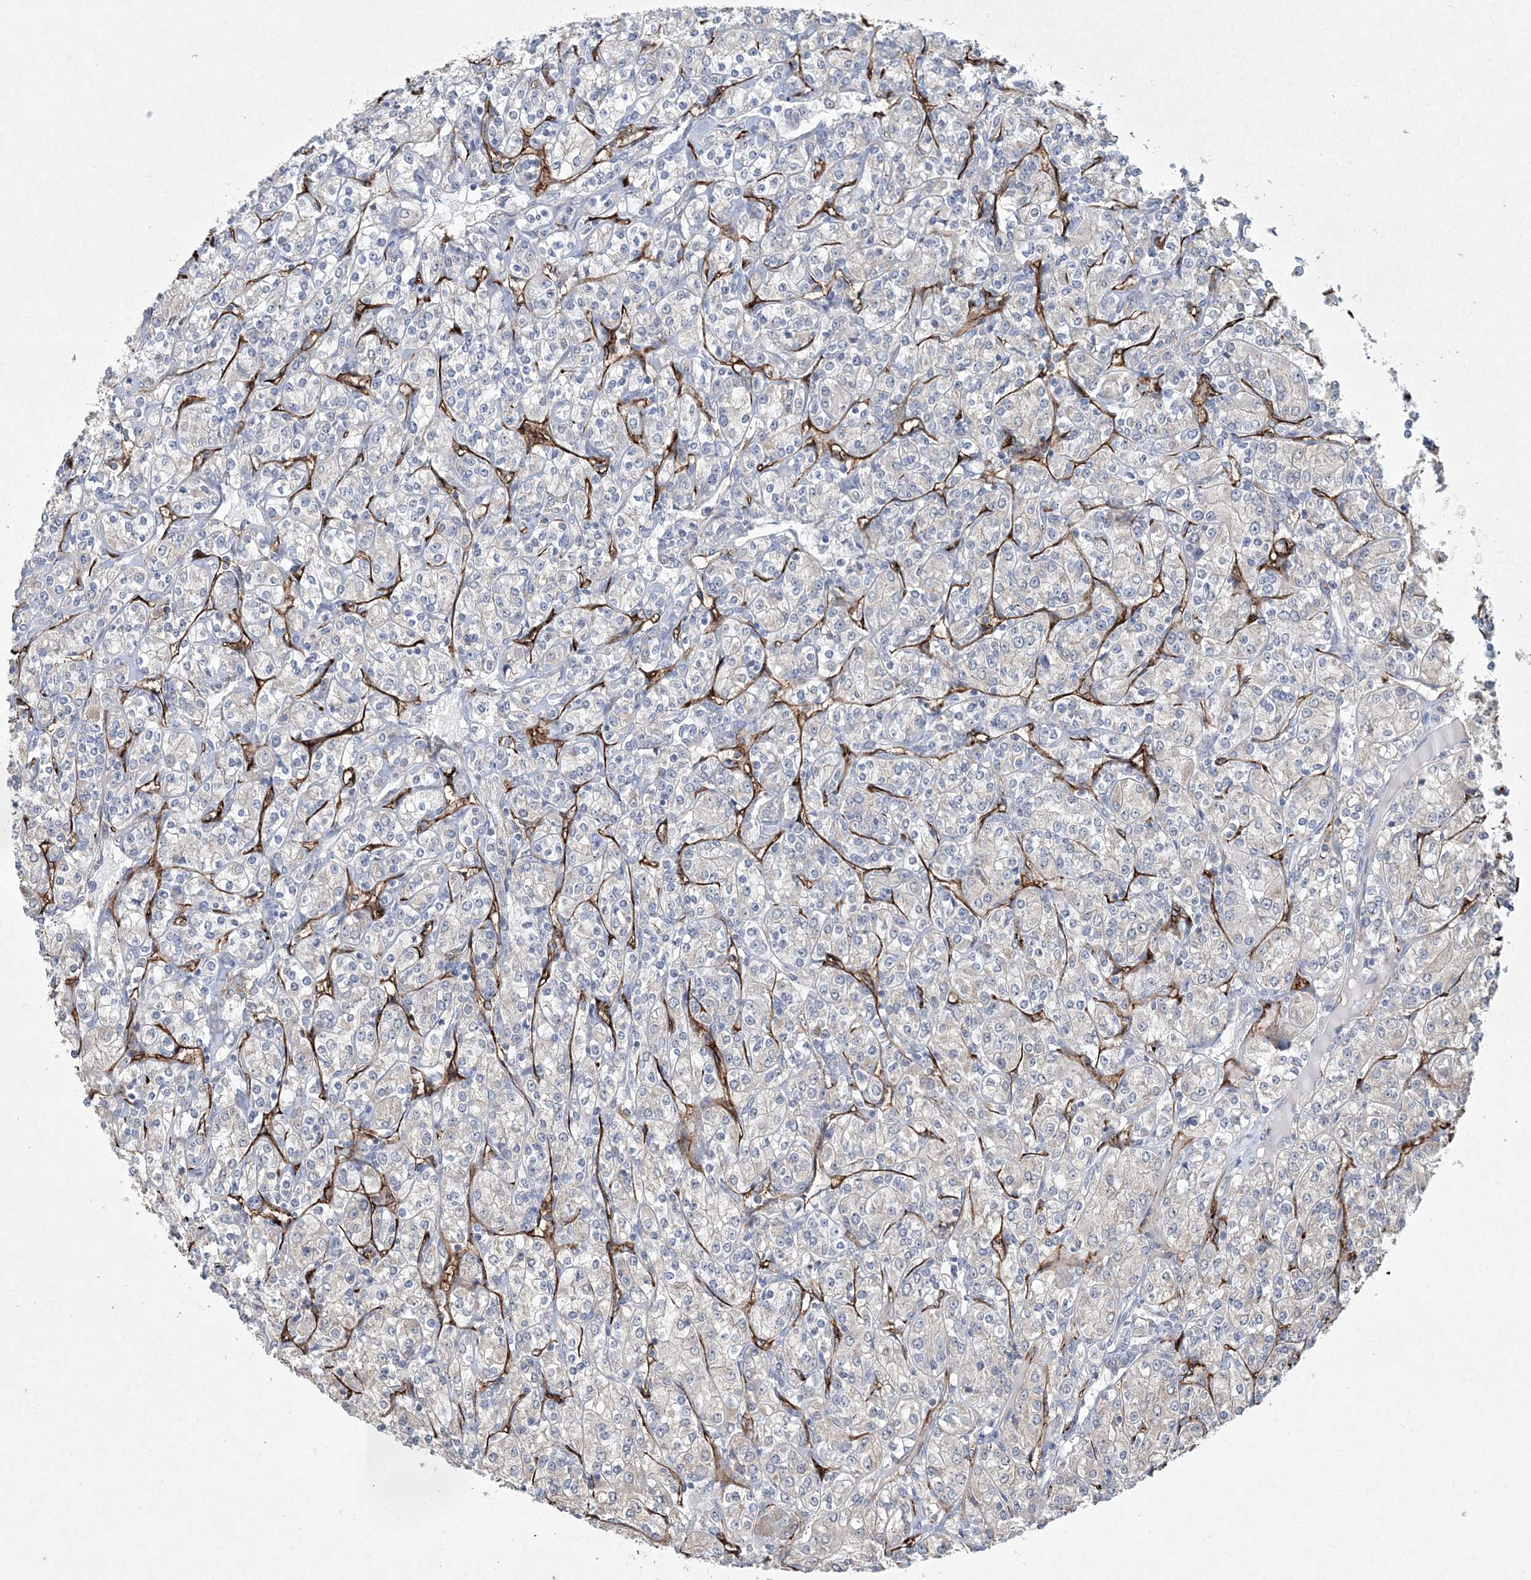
{"staining": {"intensity": "negative", "quantity": "none", "location": "none"}, "tissue": "renal cancer", "cell_type": "Tumor cells", "image_type": "cancer", "snomed": [{"axis": "morphology", "description": "Adenocarcinoma, NOS"}, {"axis": "topography", "description": "Kidney"}], "caption": "High magnification brightfield microscopy of renal cancer (adenocarcinoma) stained with DAB (brown) and counterstained with hematoxylin (blue): tumor cells show no significant expression.", "gene": "DPCD", "patient": {"sex": "male", "age": 77}}